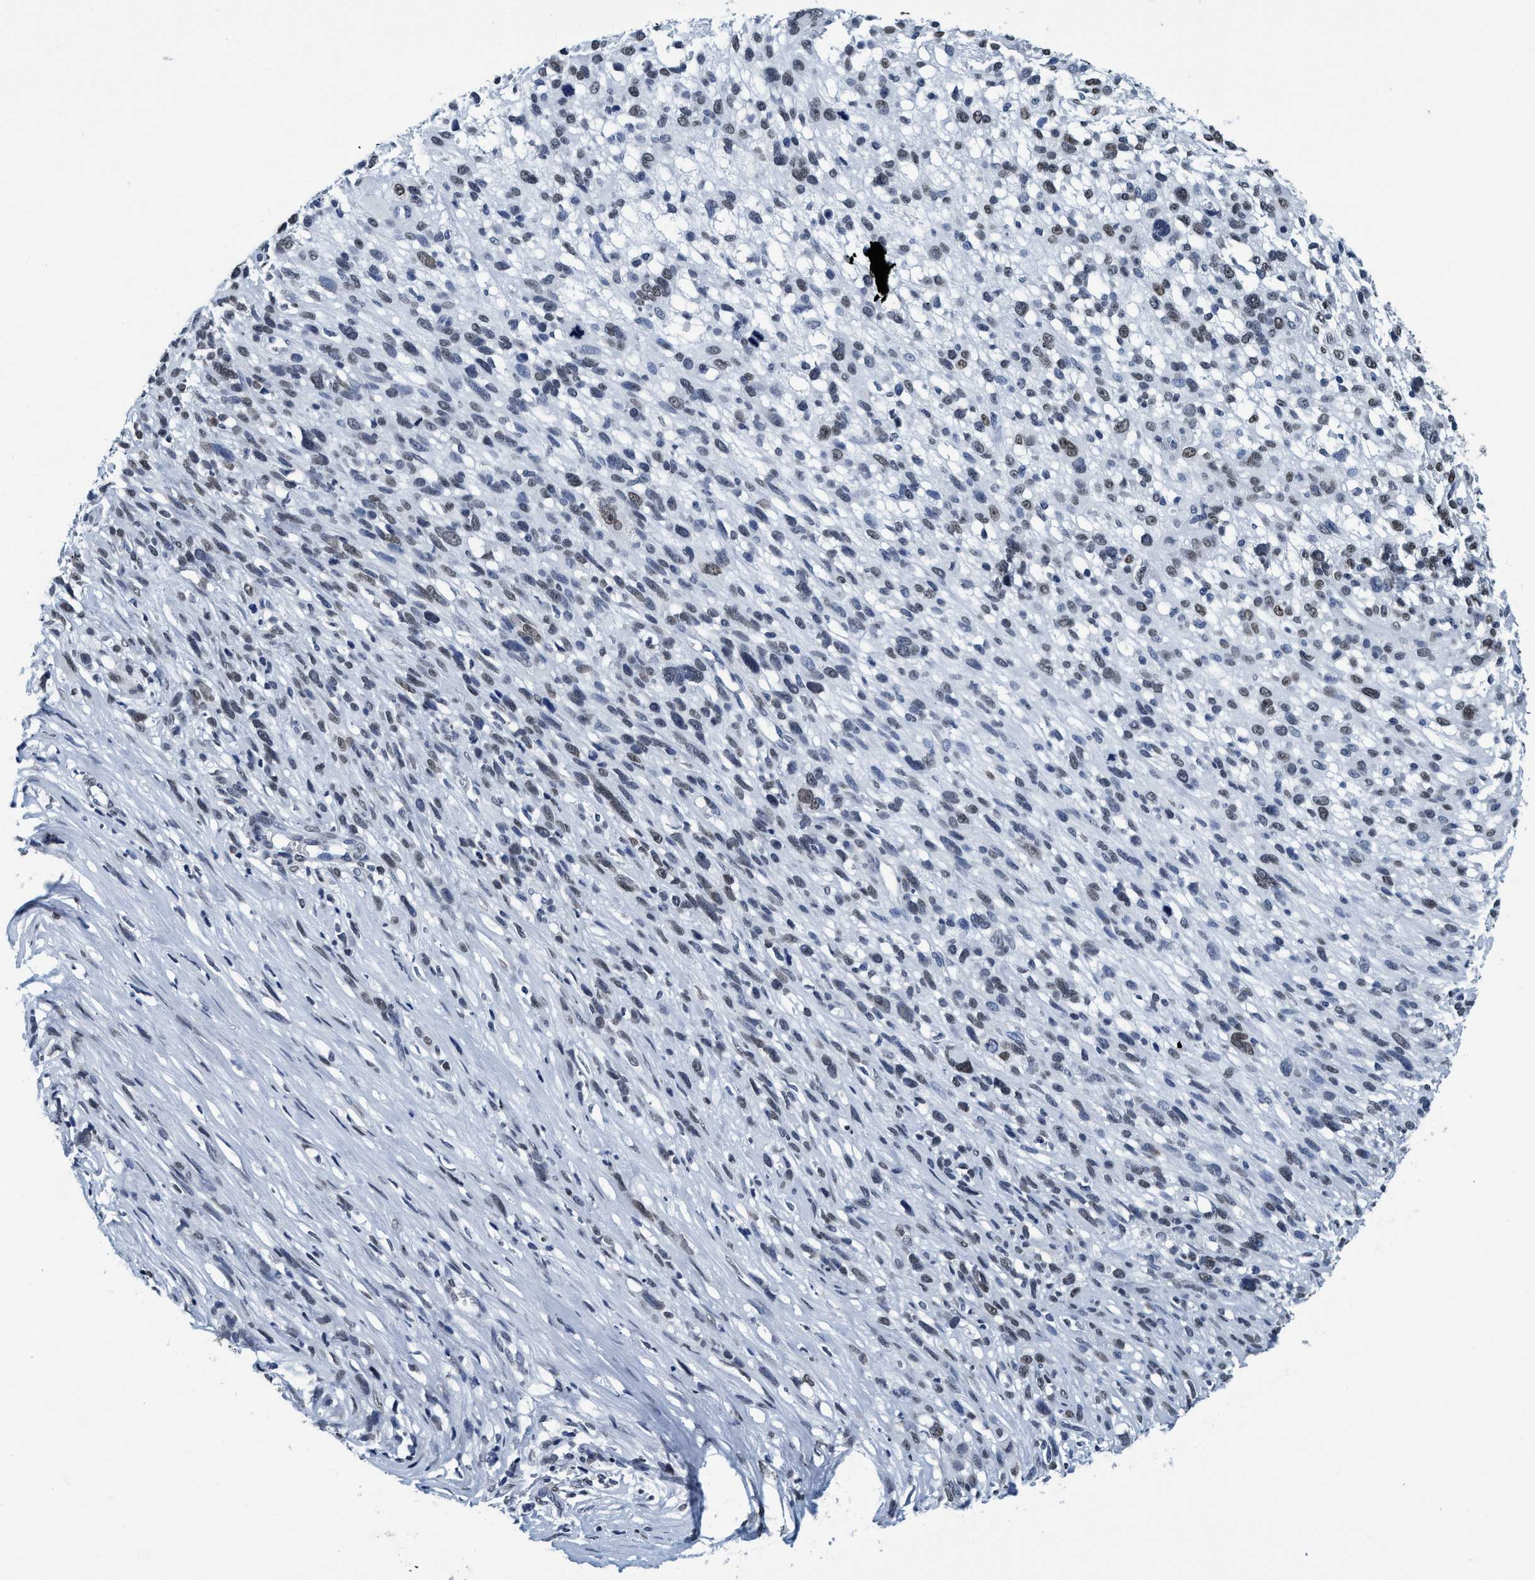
{"staining": {"intensity": "weak", "quantity": ">75%", "location": "nuclear"}, "tissue": "melanoma", "cell_type": "Tumor cells", "image_type": "cancer", "snomed": [{"axis": "morphology", "description": "Malignant melanoma, NOS"}, {"axis": "topography", "description": "Skin"}], "caption": "The immunohistochemical stain labels weak nuclear expression in tumor cells of malignant melanoma tissue.", "gene": "CCNE2", "patient": {"sex": "female", "age": 55}}